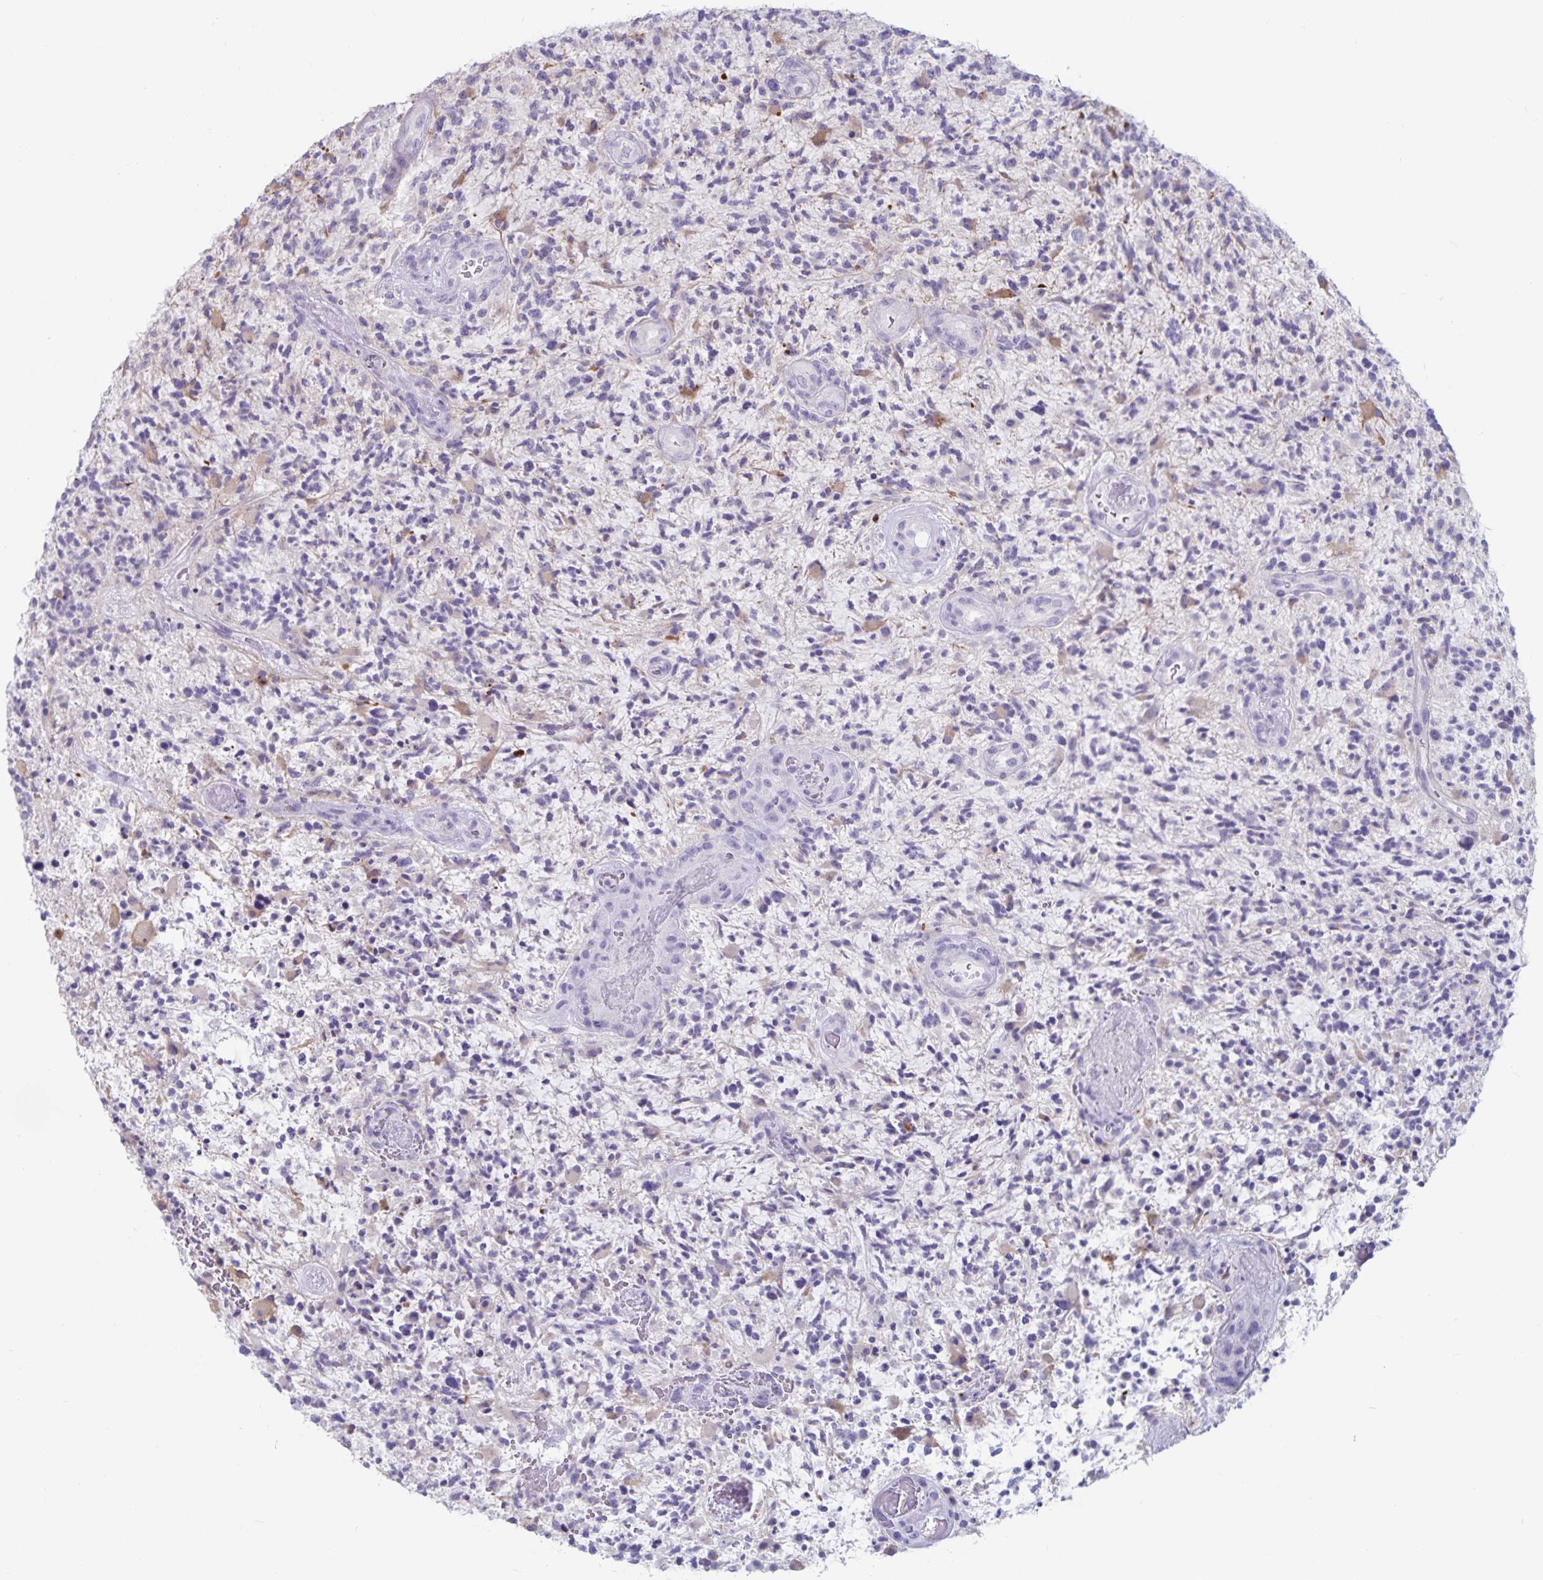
{"staining": {"intensity": "negative", "quantity": "none", "location": "none"}, "tissue": "glioma", "cell_type": "Tumor cells", "image_type": "cancer", "snomed": [{"axis": "morphology", "description": "Glioma, malignant, High grade"}, {"axis": "topography", "description": "Brain"}], "caption": "This is a histopathology image of IHC staining of high-grade glioma (malignant), which shows no expression in tumor cells.", "gene": "GNLY", "patient": {"sex": "female", "age": 71}}